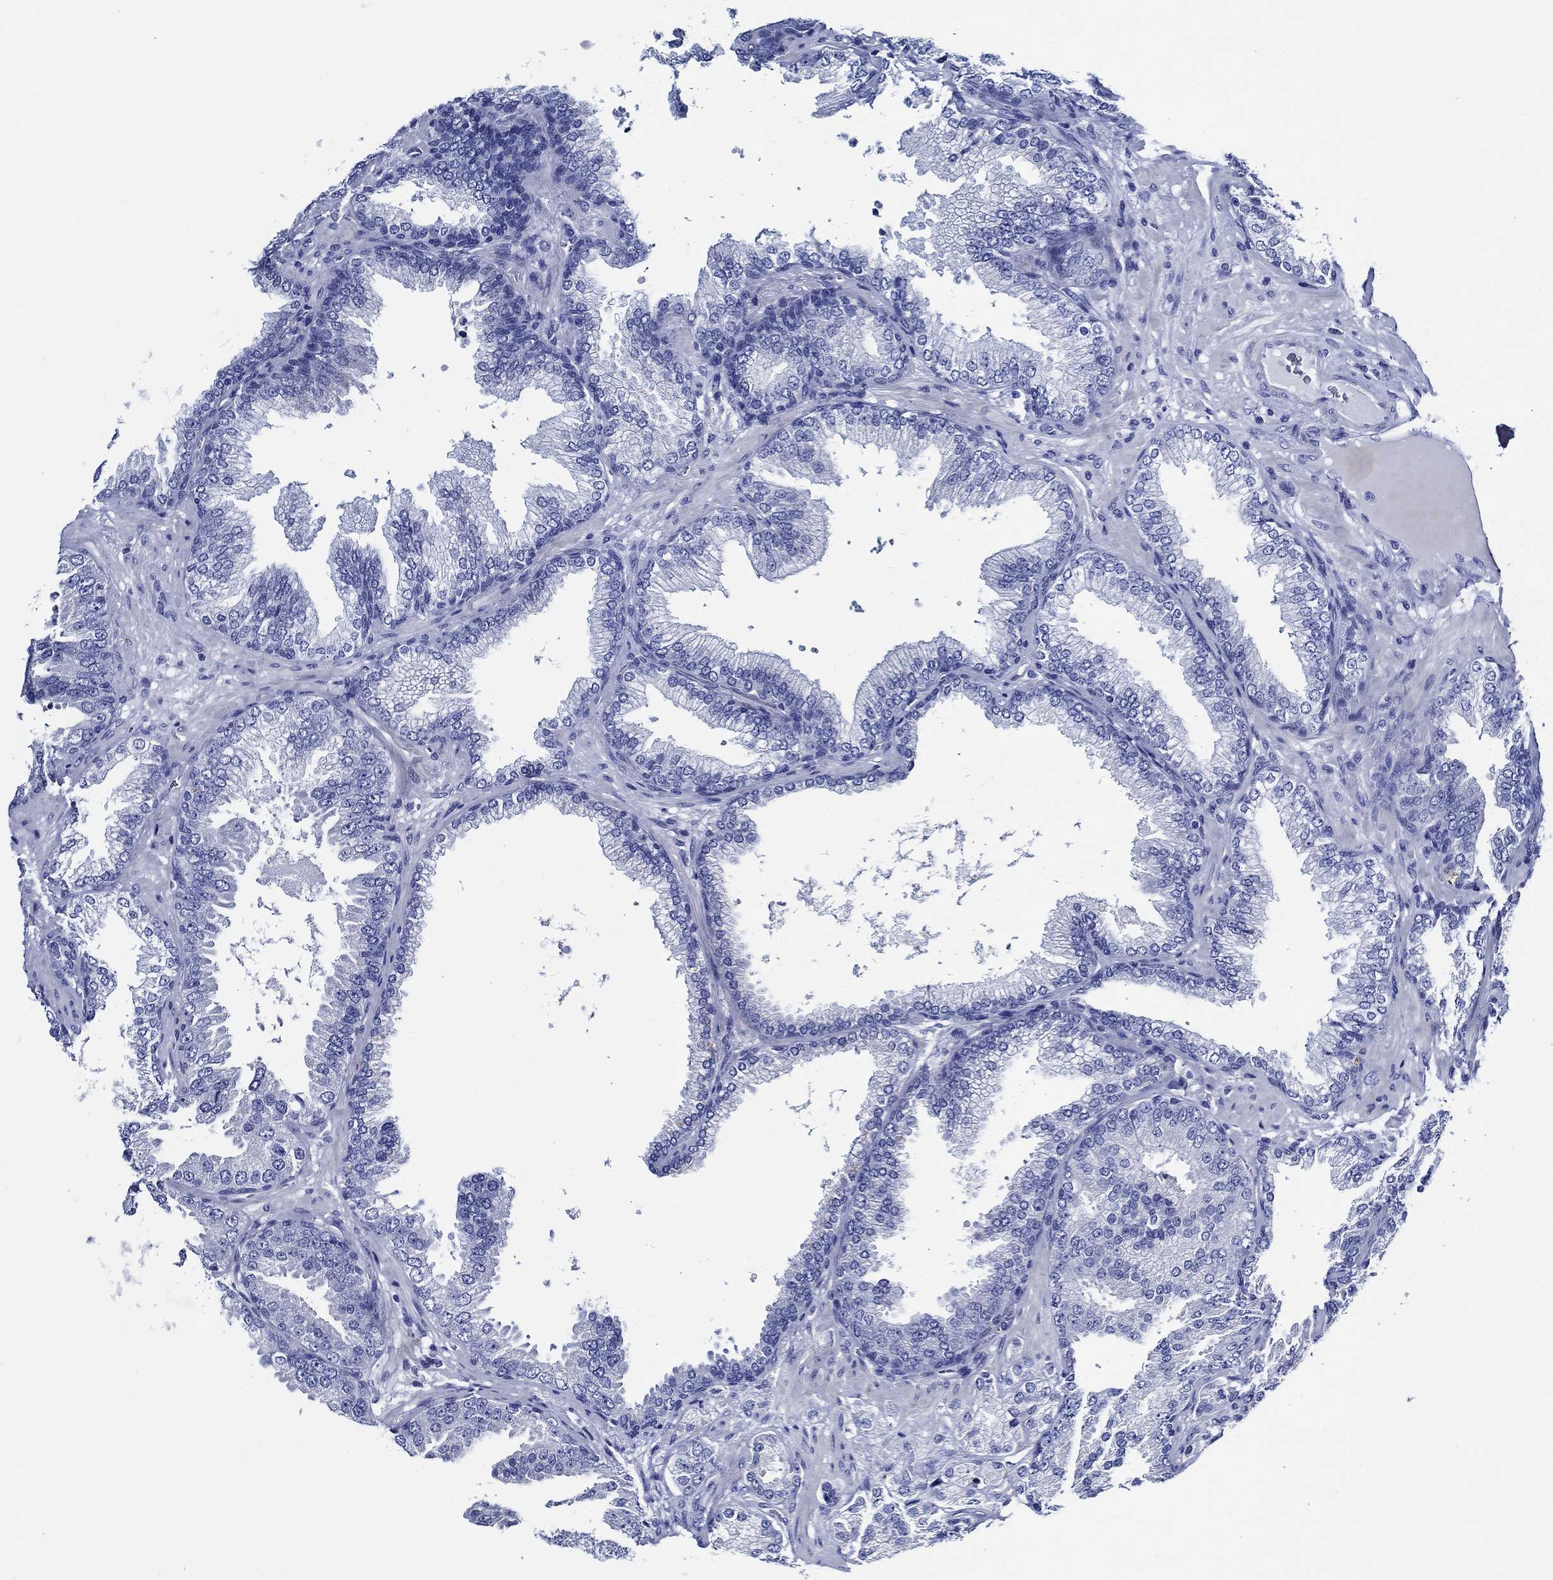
{"staining": {"intensity": "negative", "quantity": "none", "location": "none"}, "tissue": "prostate cancer", "cell_type": "Tumor cells", "image_type": "cancer", "snomed": [{"axis": "morphology", "description": "Adenocarcinoma, Low grade"}, {"axis": "topography", "description": "Prostate"}], "caption": "A micrograph of human prostate cancer is negative for staining in tumor cells.", "gene": "WDR62", "patient": {"sex": "male", "age": 68}}